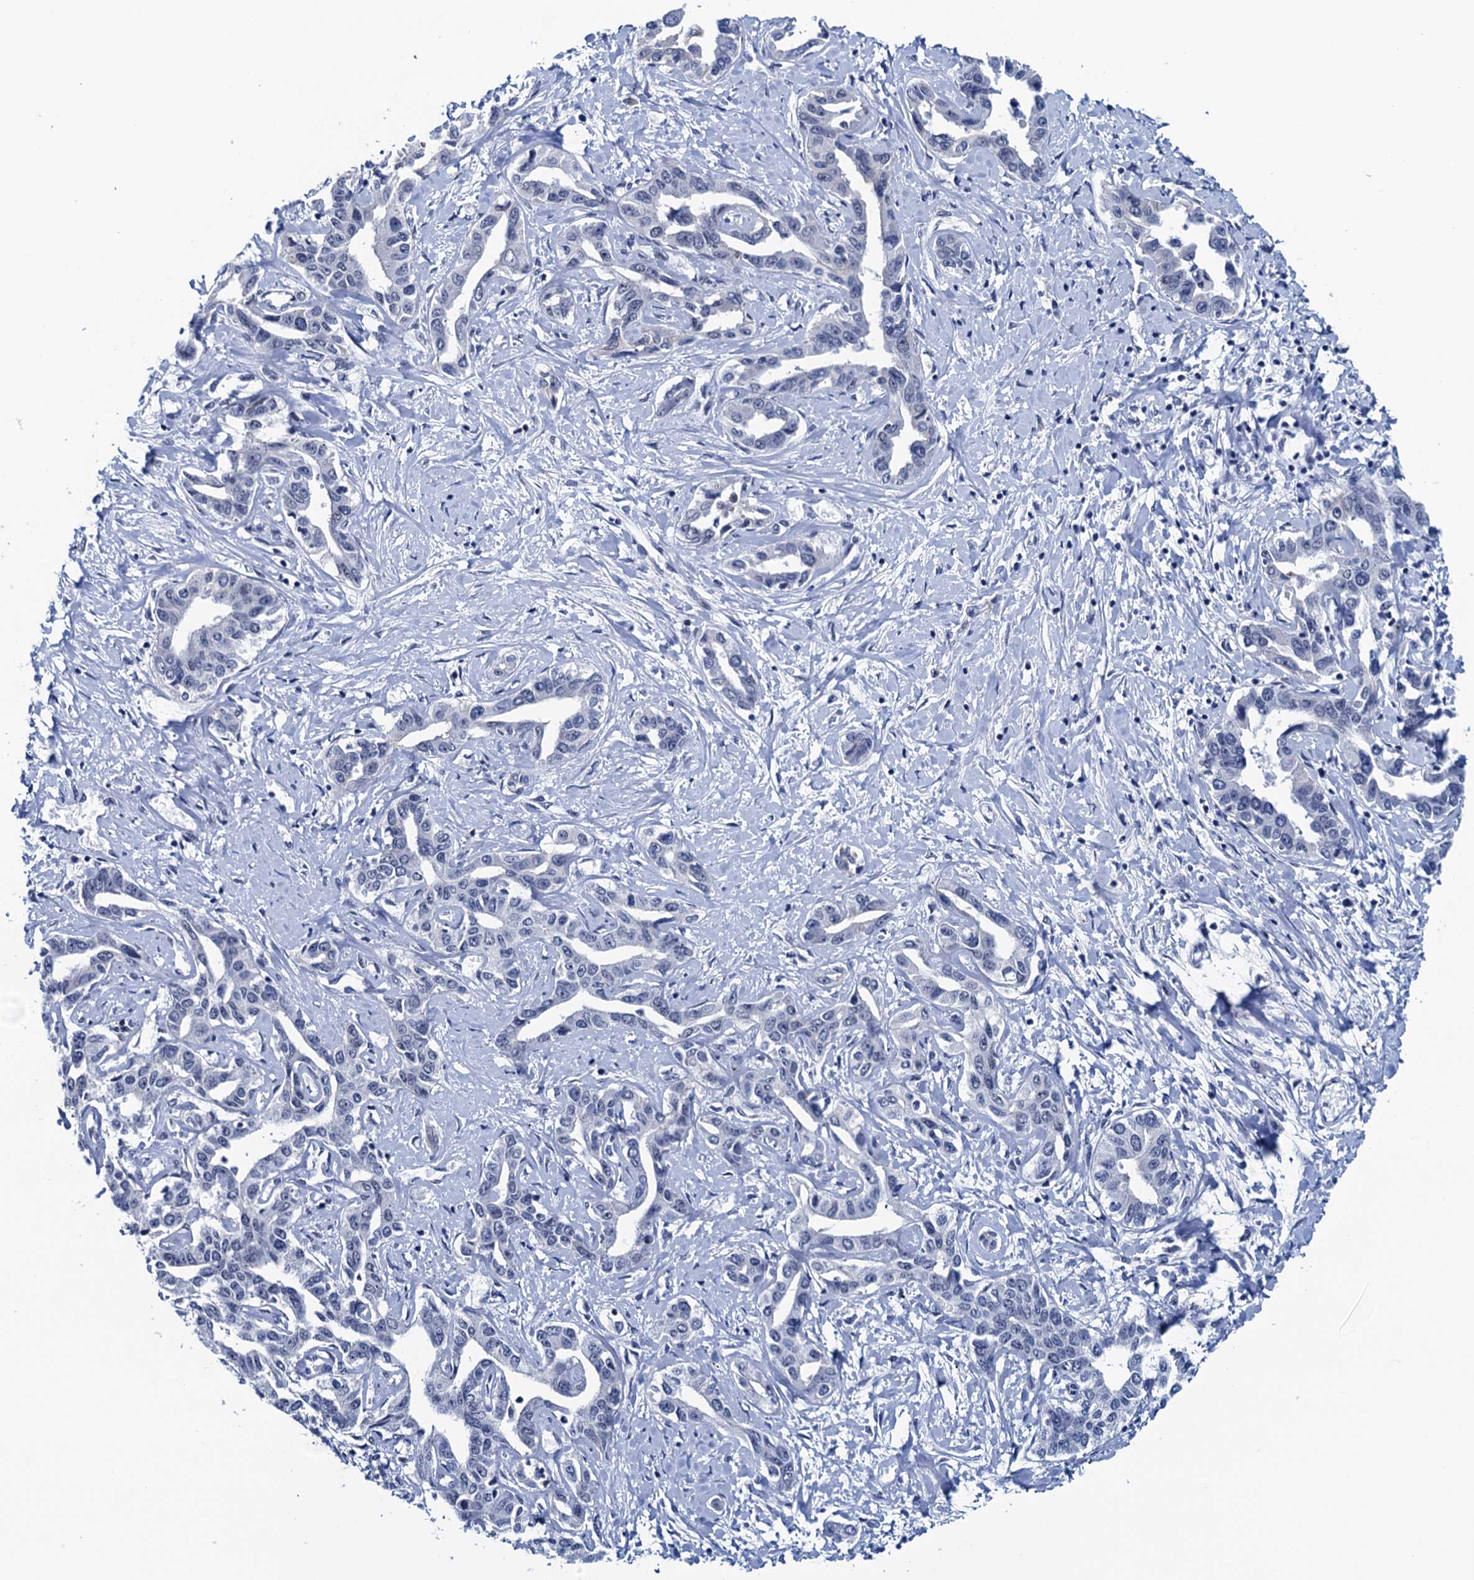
{"staining": {"intensity": "negative", "quantity": "none", "location": "none"}, "tissue": "liver cancer", "cell_type": "Tumor cells", "image_type": "cancer", "snomed": [{"axis": "morphology", "description": "Cholangiocarcinoma"}, {"axis": "topography", "description": "Liver"}], "caption": "Histopathology image shows no significant protein expression in tumor cells of liver cholangiocarcinoma.", "gene": "FNBP4", "patient": {"sex": "male", "age": 59}}